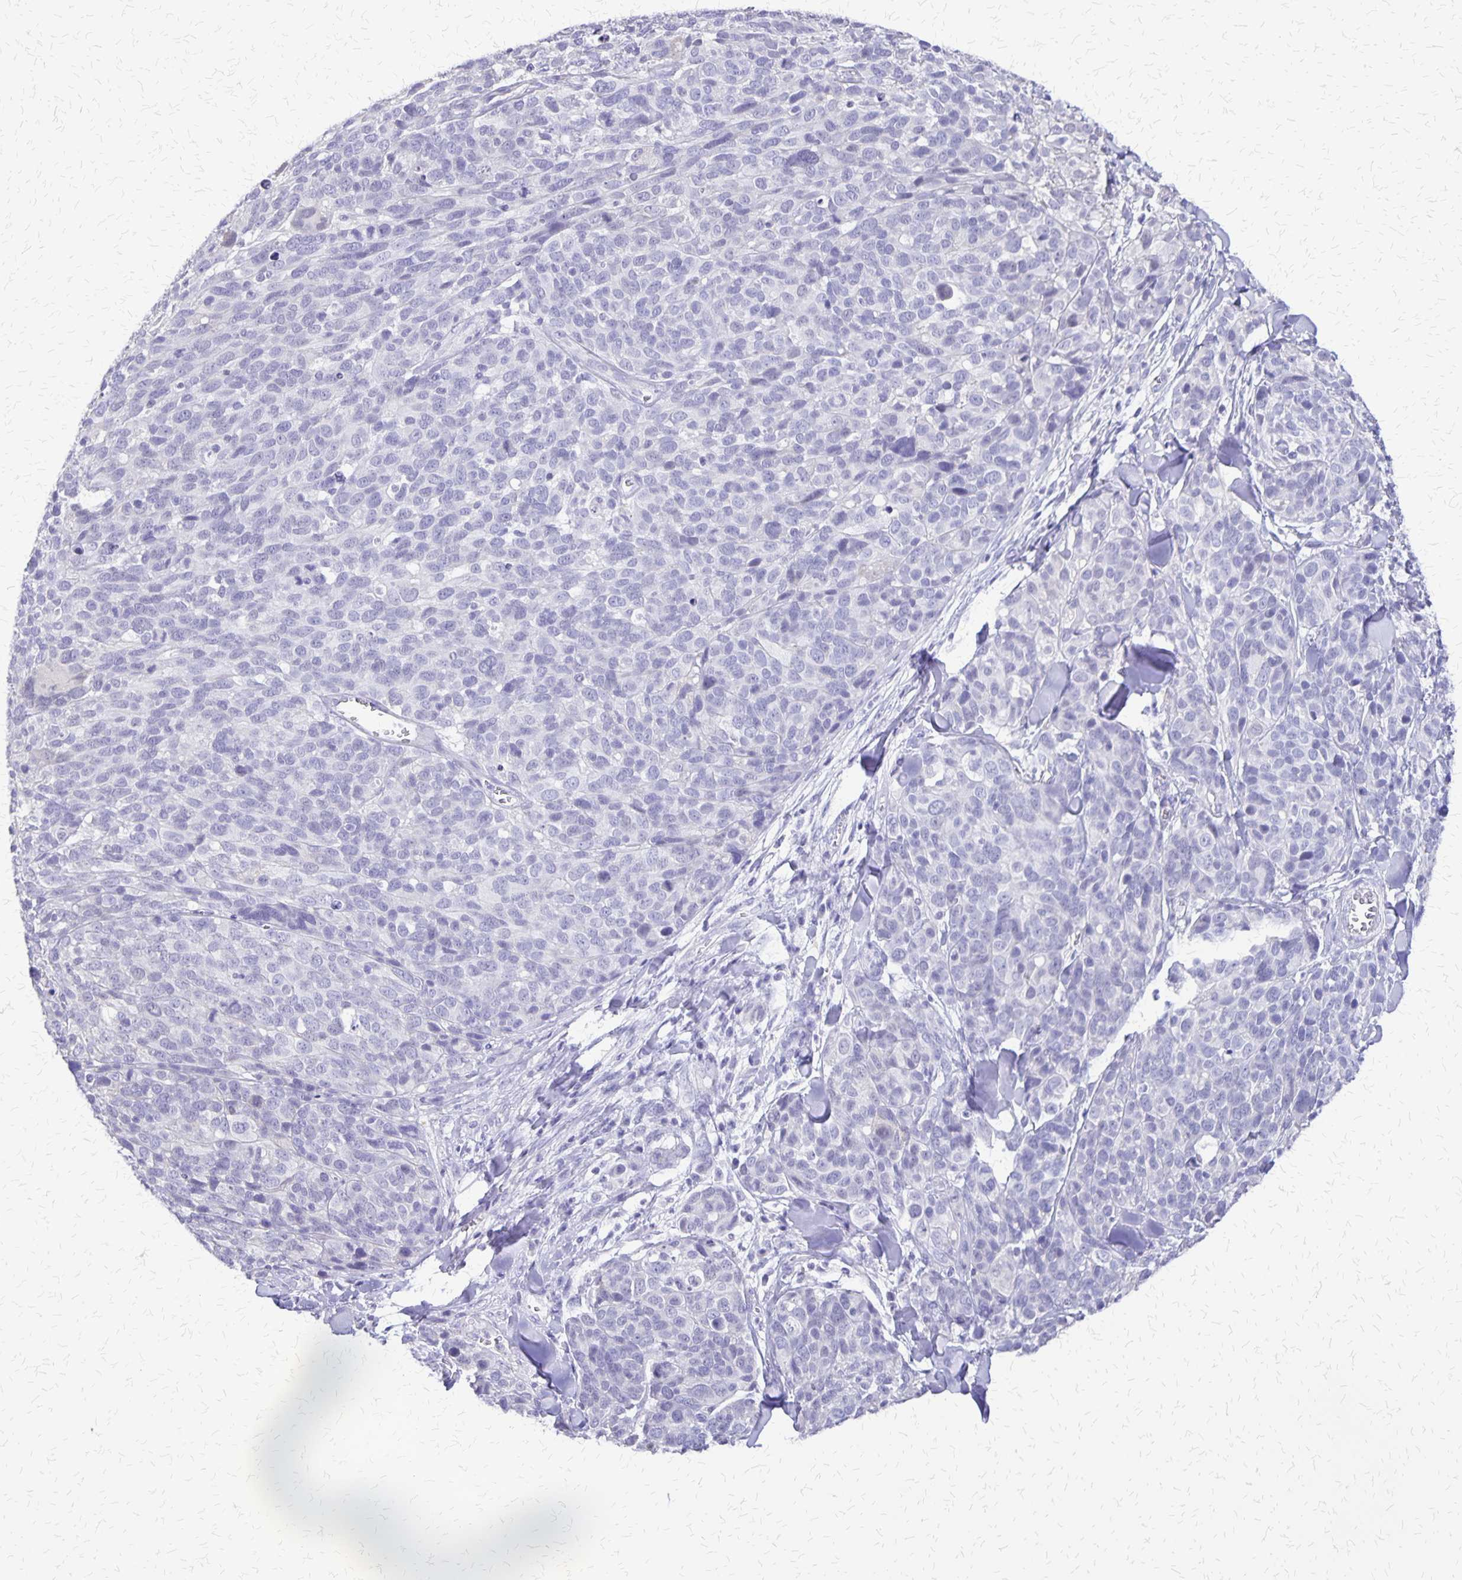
{"staining": {"intensity": "negative", "quantity": "none", "location": "none"}, "tissue": "melanoma", "cell_type": "Tumor cells", "image_type": "cancer", "snomed": [{"axis": "morphology", "description": "Malignant melanoma, NOS"}, {"axis": "topography", "description": "Skin"}], "caption": "Protein analysis of melanoma demonstrates no significant staining in tumor cells. Brightfield microscopy of IHC stained with DAB (brown) and hematoxylin (blue), captured at high magnification.", "gene": "SI", "patient": {"sex": "male", "age": 51}}